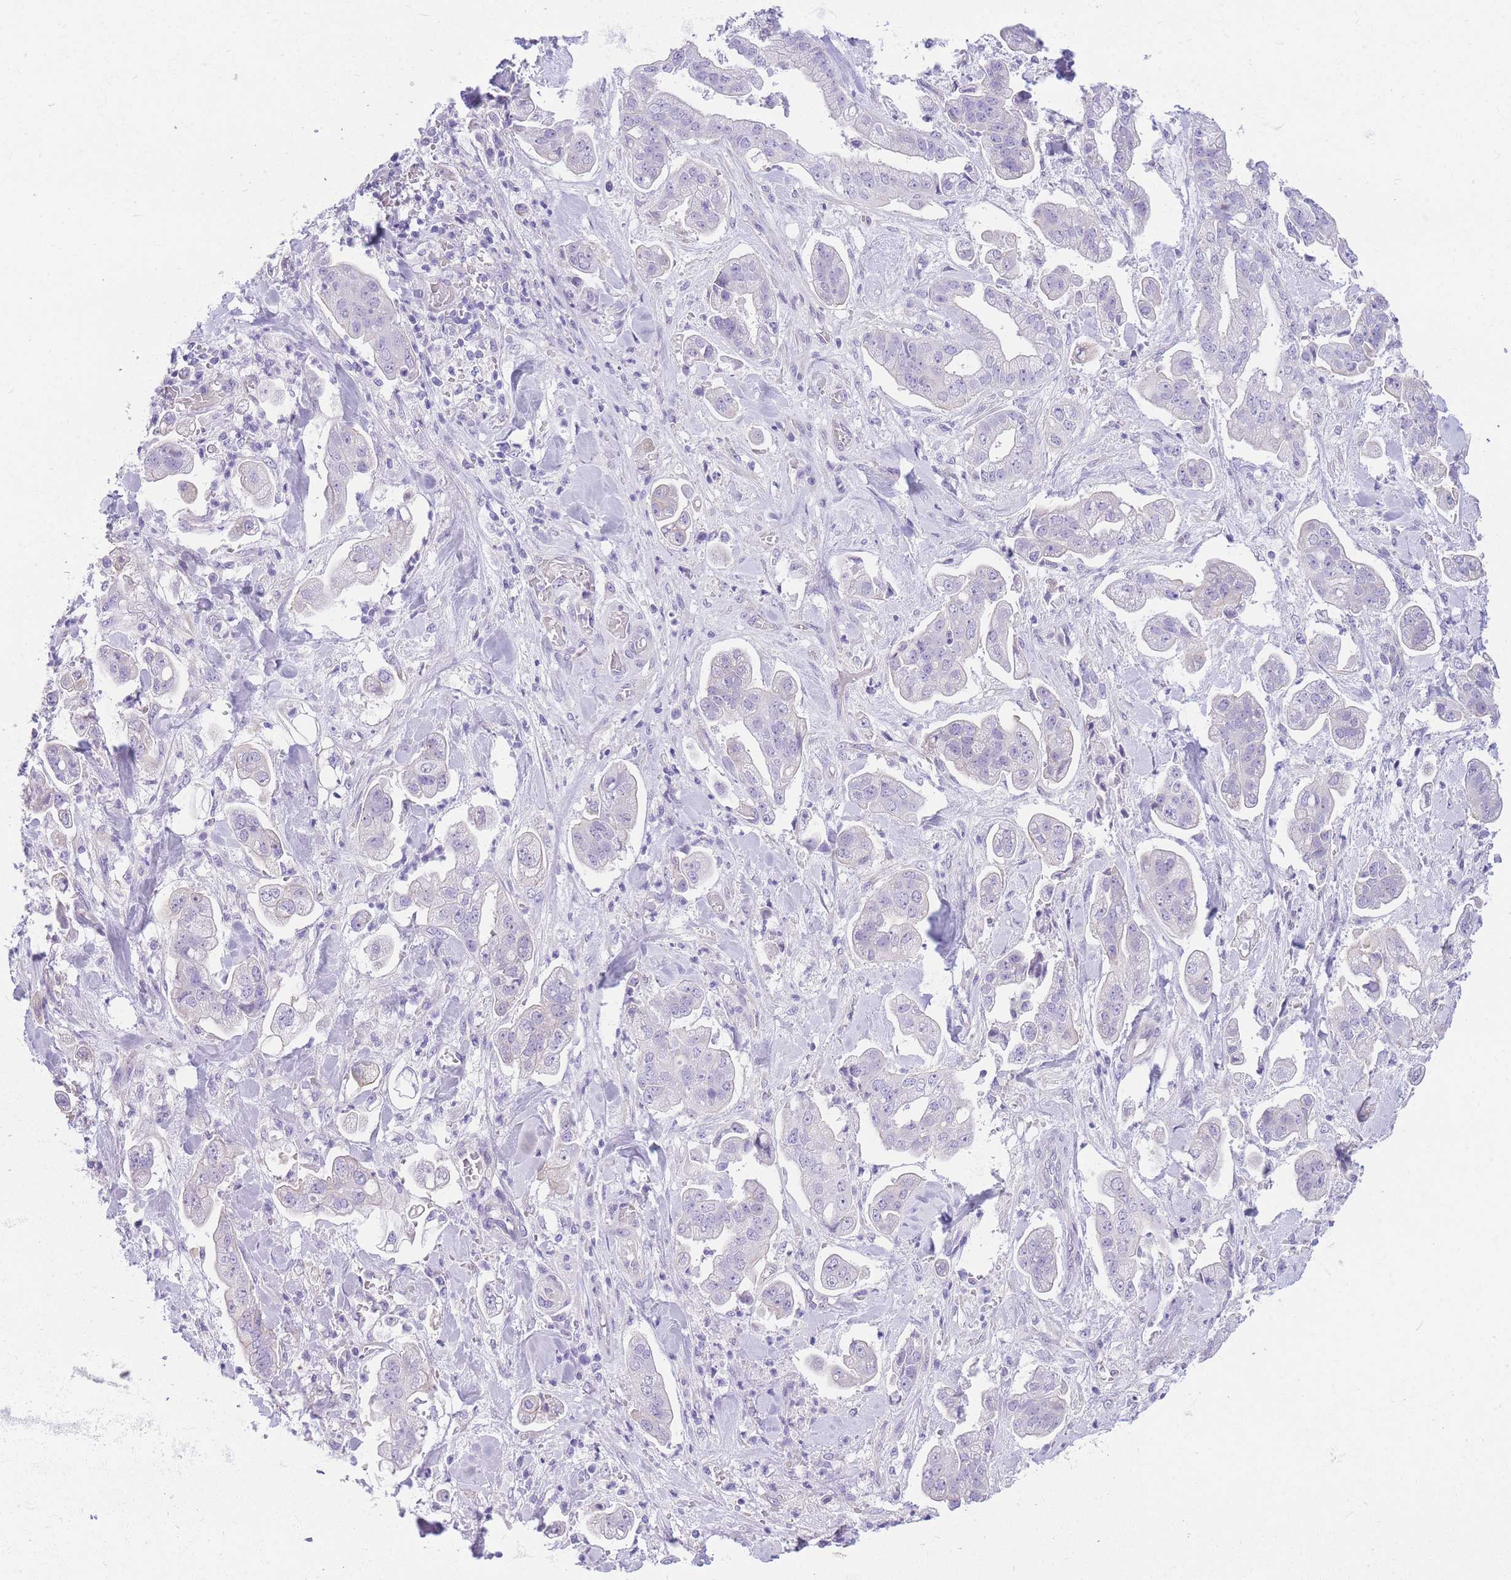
{"staining": {"intensity": "negative", "quantity": "none", "location": "none"}, "tissue": "stomach cancer", "cell_type": "Tumor cells", "image_type": "cancer", "snomed": [{"axis": "morphology", "description": "Adenocarcinoma, NOS"}, {"axis": "topography", "description": "Stomach"}], "caption": "The immunohistochemistry micrograph has no significant expression in tumor cells of adenocarcinoma (stomach) tissue.", "gene": "ZNF311", "patient": {"sex": "male", "age": 62}}